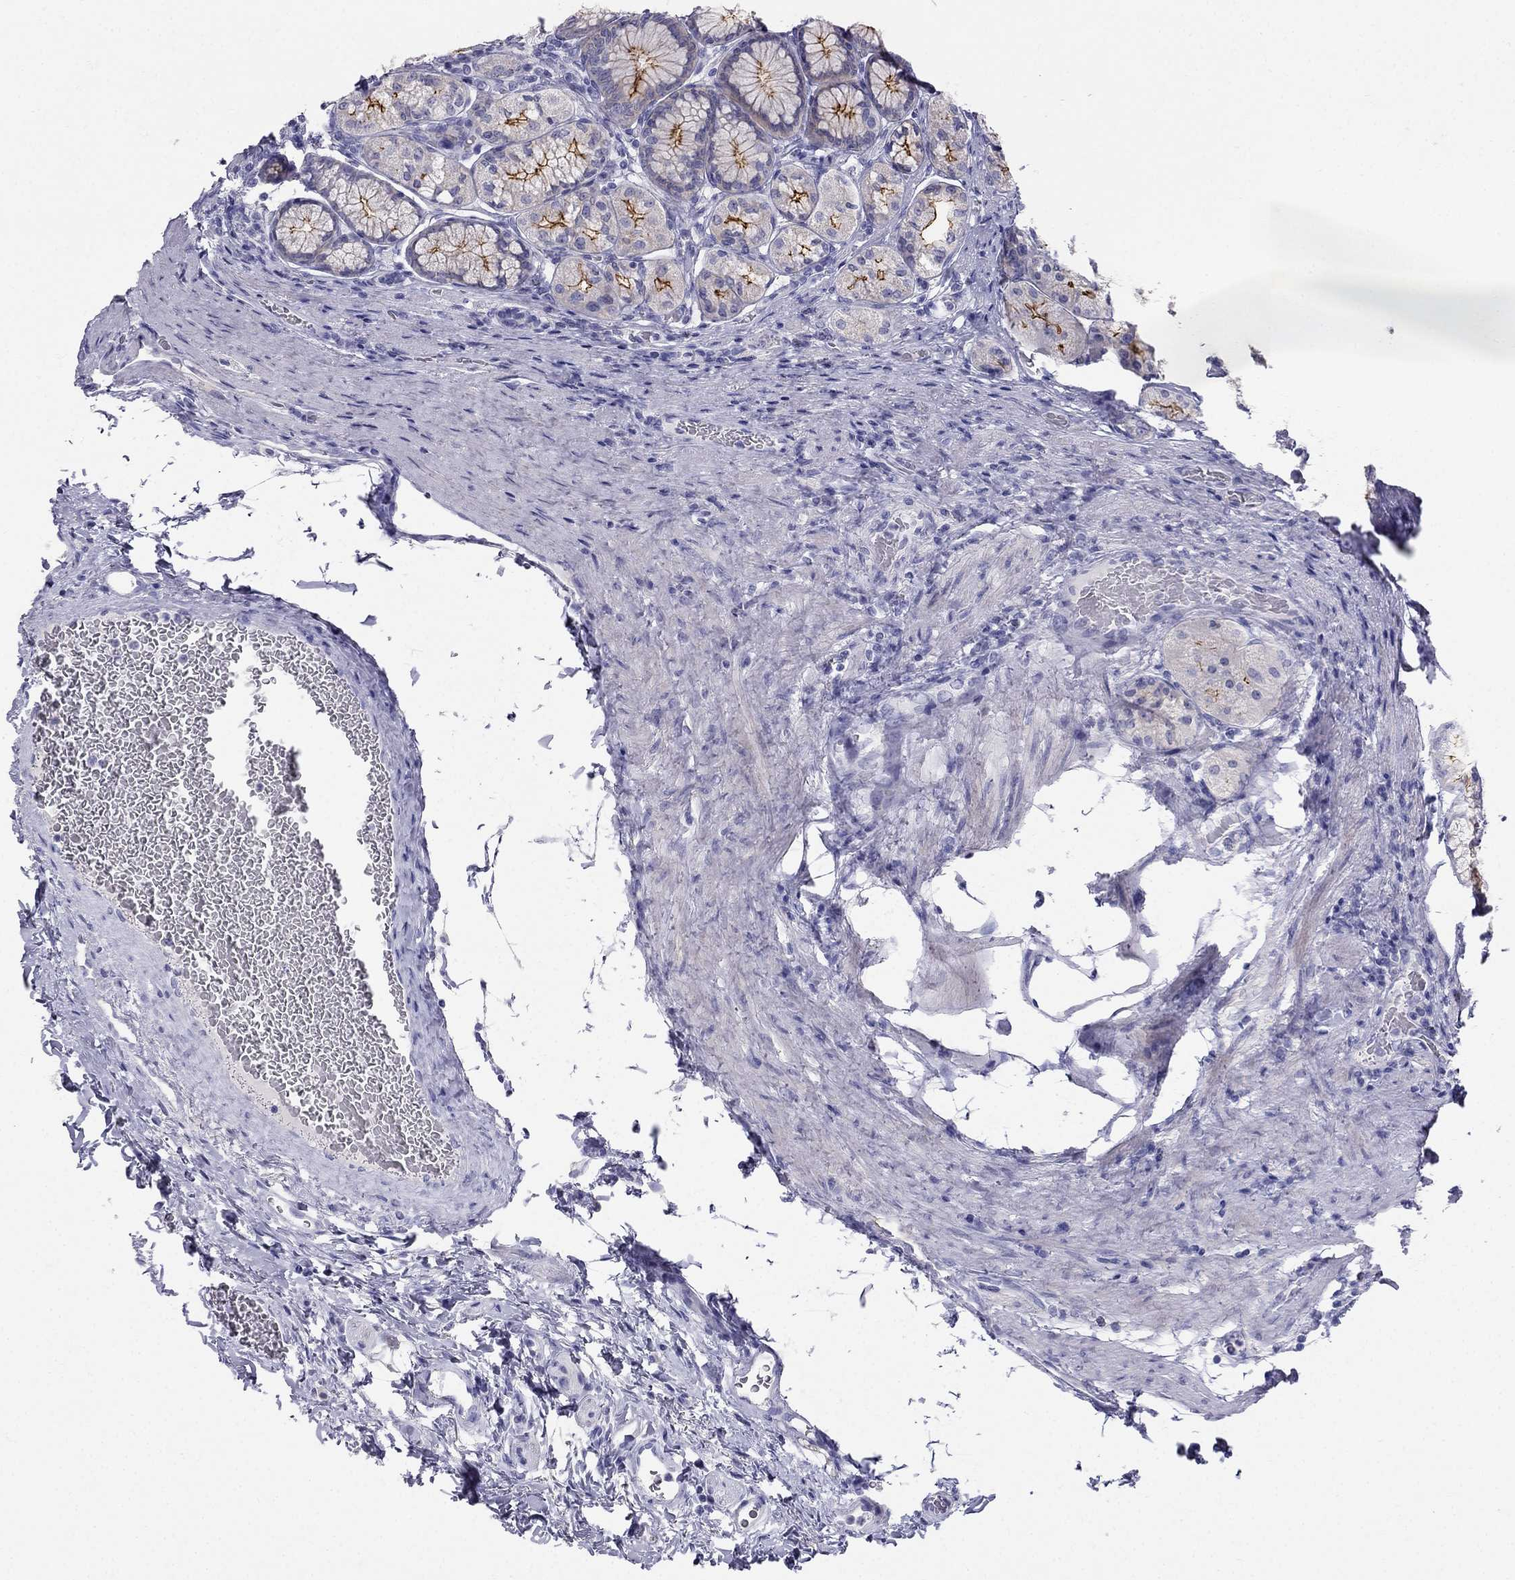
{"staining": {"intensity": "strong", "quantity": ">75%", "location": "cytoplasmic/membranous"}, "tissue": "stomach", "cell_type": "Glandular cells", "image_type": "normal", "snomed": [{"axis": "morphology", "description": "Normal tissue, NOS"}, {"axis": "morphology", "description": "Adenocarcinoma, NOS"}, {"axis": "morphology", "description": "Adenocarcinoma, High grade"}, {"axis": "topography", "description": "Stomach, upper"}, {"axis": "topography", "description": "Stomach"}], "caption": "Immunohistochemistry (IHC) of benign stomach demonstrates high levels of strong cytoplasmic/membranous staining in about >75% of glandular cells. The protein is shown in brown color, while the nuclei are stained blue.", "gene": "RFLNA", "patient": {"sex": "female", "age": 65}}